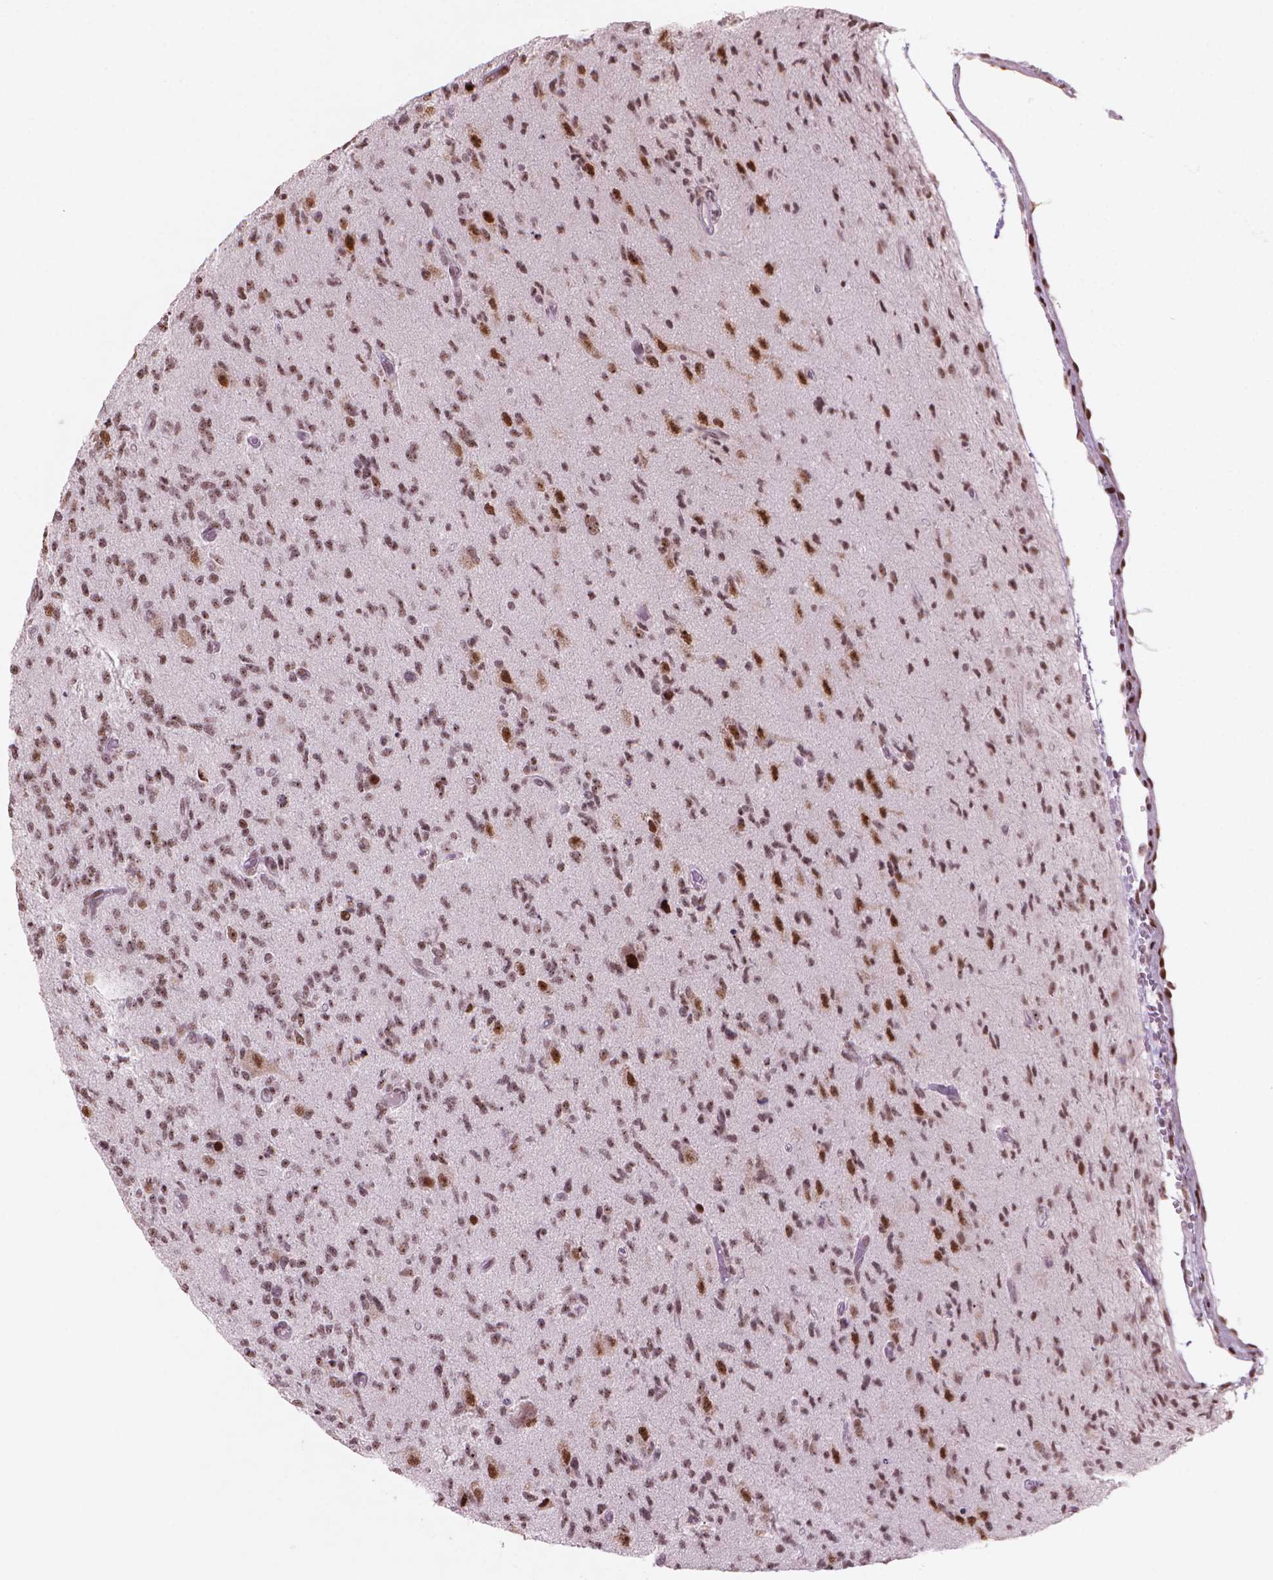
{"staining": {"intensity": "moderate", "quantity": ">75%", "location": "nuclear"}, "tissue": "glioma", "cell_type": "Tumor cells", "image_type": "cancer", "snomed": [{"axis": "morphology", "description": "Glioma, malignant, High grade"}, {"axis": "topography", "description": "Brain"}], "caption": "A brown stain highlights moderate nuclear expression of a protein in human glioma tumor cells.", "gene": "HES7", "patient": {"sex": "male", "age": 56}}